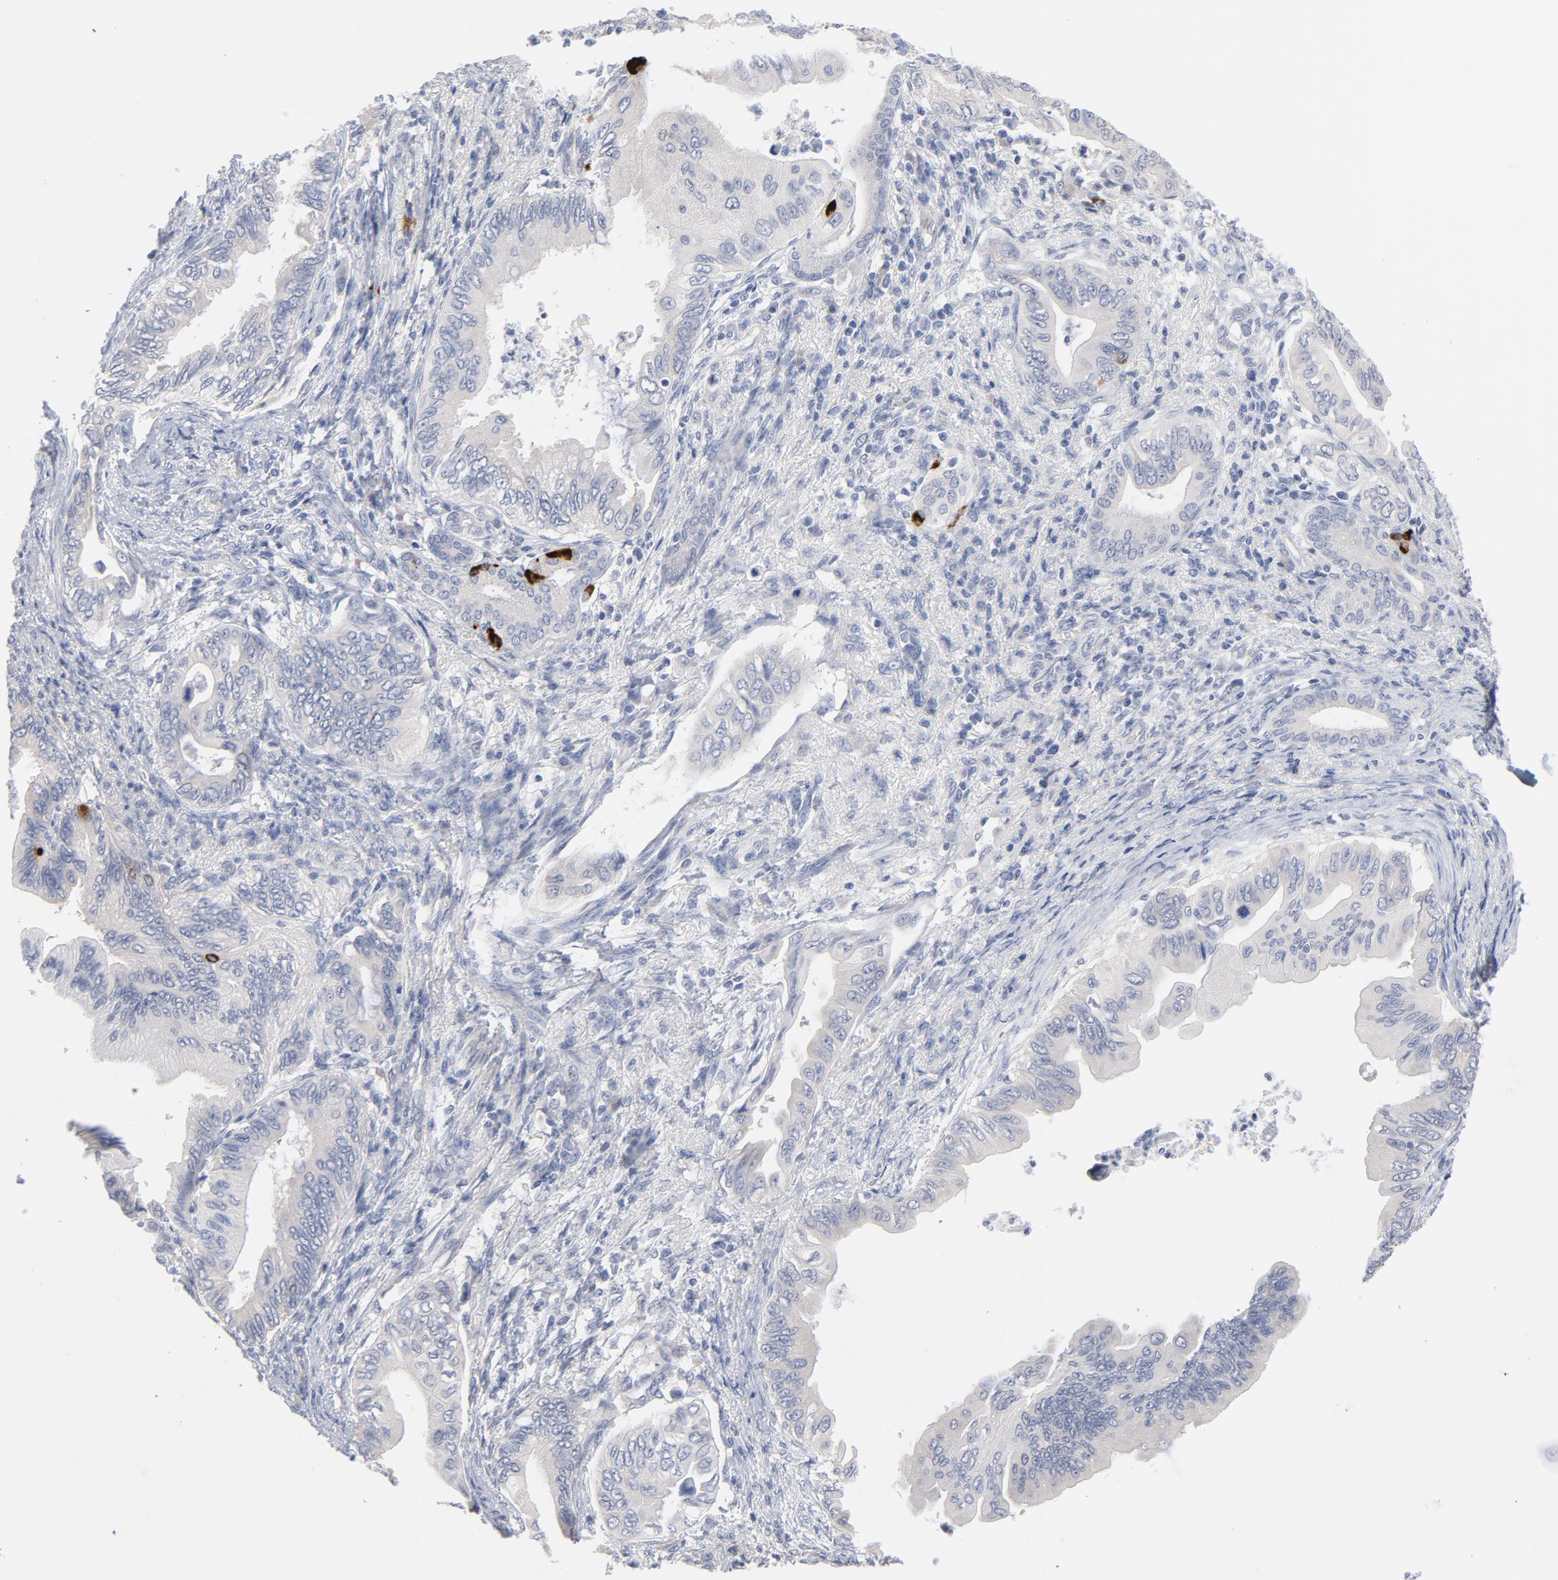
{"staining": {"intensity": "weak", "quantity": "<25%", "location": "cytoplasmic/membranous"}, "tissue": "pancreatic cancer", "cell_type": "Tumor cells", "image_type": "cancer", "snomed": [{"axis": "morphology", "description": "Adenocarcinoma, NOS"}, {"axis": "topography", "description": "Pancreas"}], "caption": "Immunohistochemistry of human pancreatic adenocarcinoma demonstrates no positivity in tumor cells.", "gene": "CPE", "patient": {"sex": "female", "age": 66}}